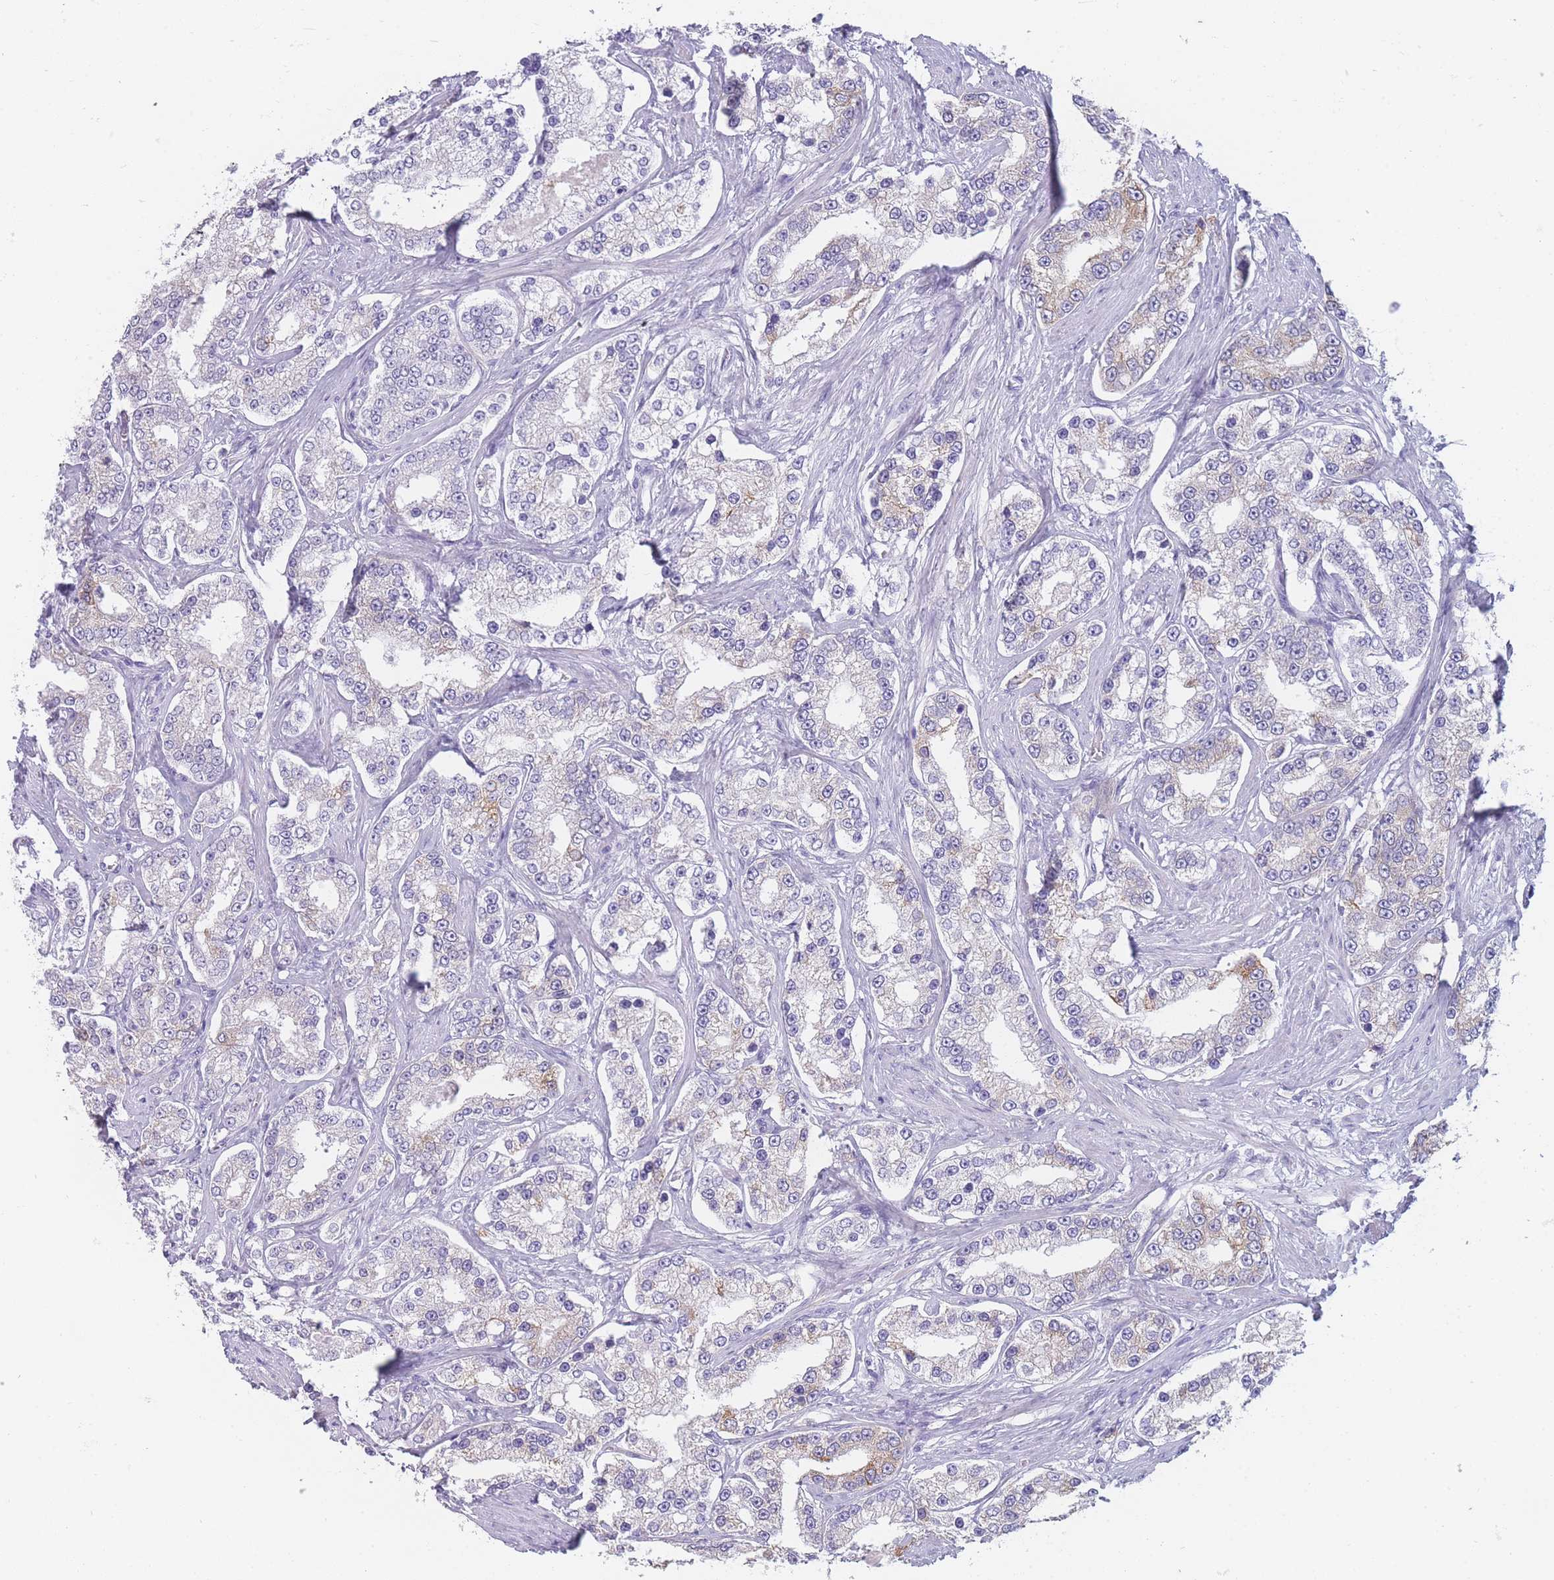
{"staining": {"intensity": "weak", "quantity": "<25%", "location": "cytoplasmic/membranous"}, "tissue": "prostate cancer", "cell_type": "Tumor cells", "image_type": "cancer", "snomed": [{"axis": "morphology", "description": "Normal tissue, NOS"}, {"axis": "morphology", "description": "Adenocarcinoma, High grade"}, {"axis": "topography", "description": "Prostate"}], "caption": "A photomicrograph of human prostate cancer is negative for staining in tumor cells. The staining is performed using DAB brown chromogen with nuclei counter-stained in using hematoxylin.", "gene": "ZNF627", "patient": {"sex": "male", "age": 83}}